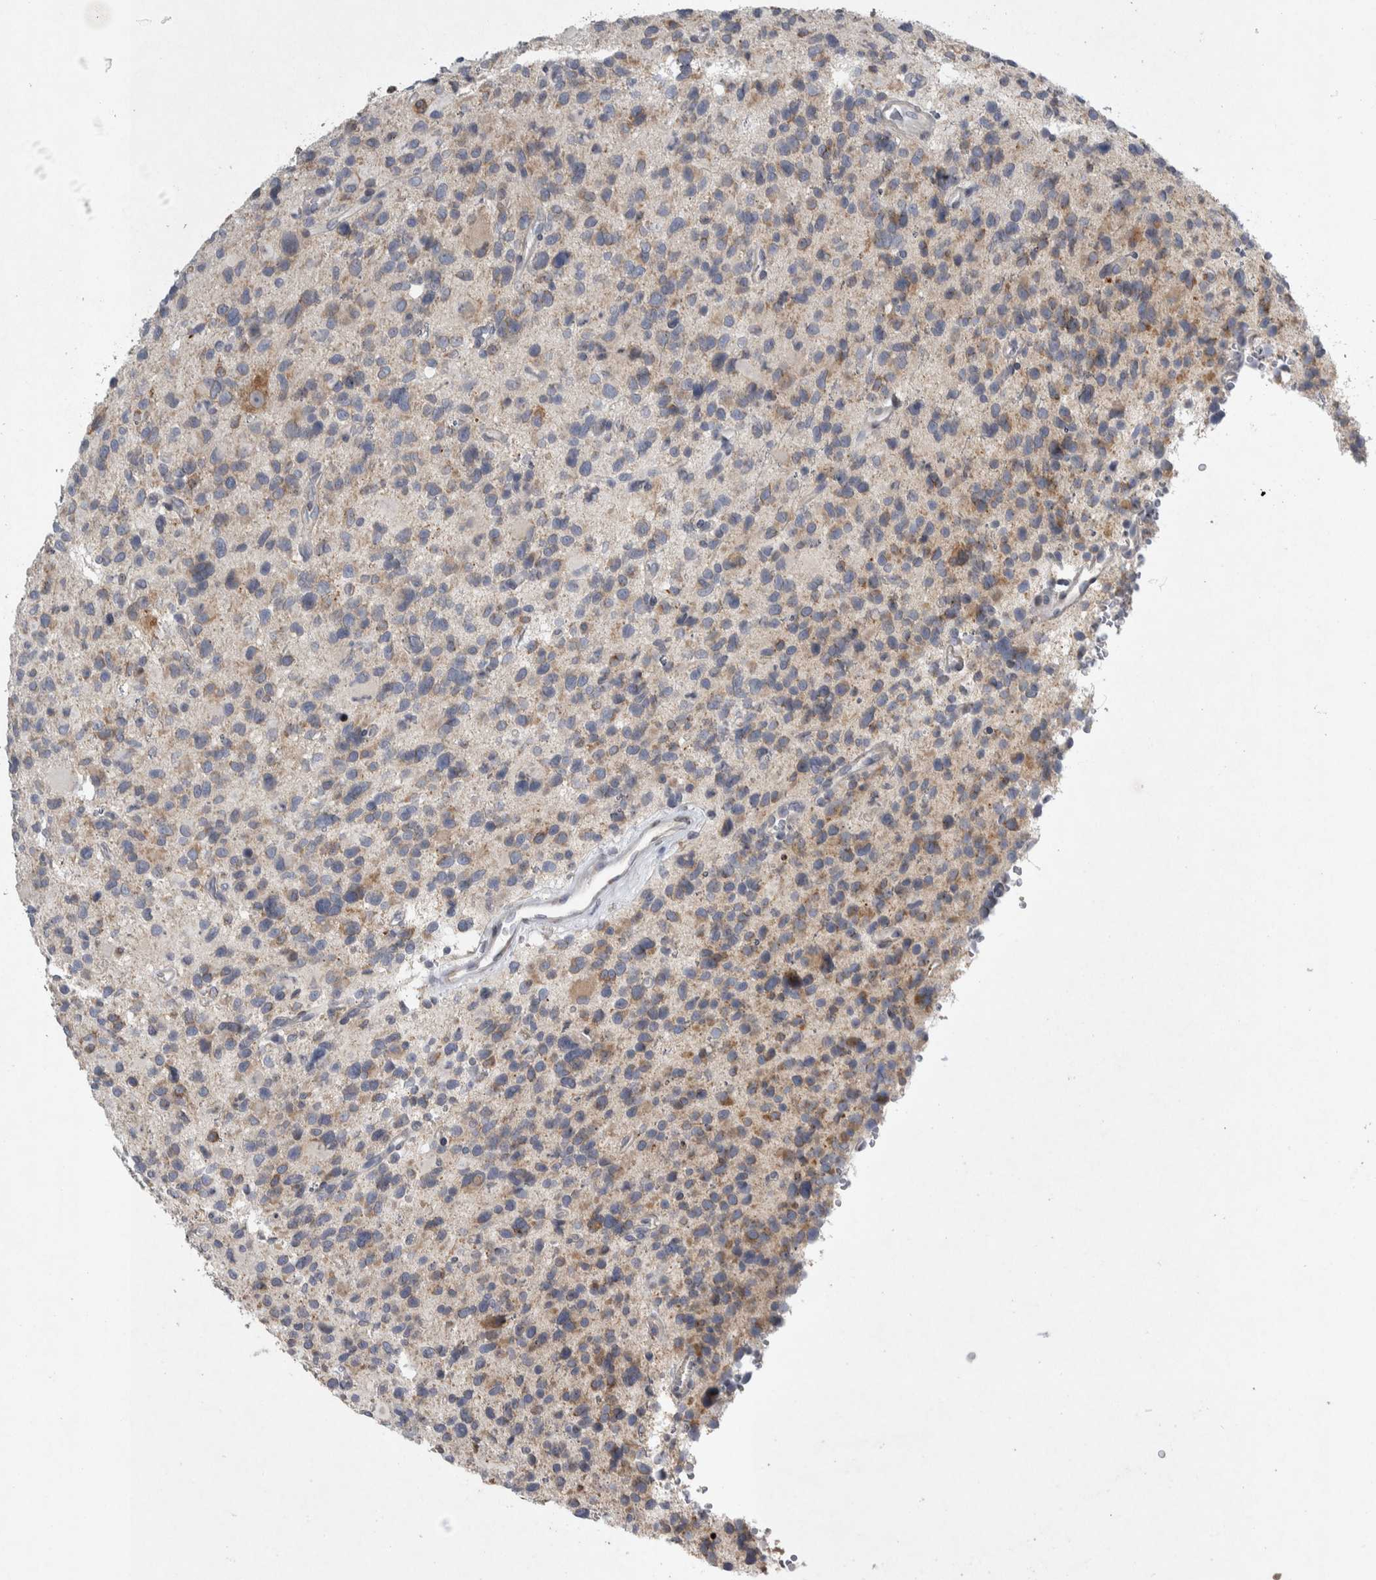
{"staining": {"intensity": "weak", "quantity": "25%-75%", "location": "cytoplasmic/membranous"}, "tissue": "glioma", "cell_type": "Tumor cells", "image_type": "cancer", "snomed": [{"axis": "morphology", "description": "Glioma, malignant, High grade"}, {"axis": "topography", "description": "Brain"}], "caption": "An image of malignant glioma (high-grade) stained for a protein exhibits weak cytoplasmic/membranous brown staining in tumor cells.", "gene": "SIGMAR1", "patient": {"sex": "male", "age": 48}}